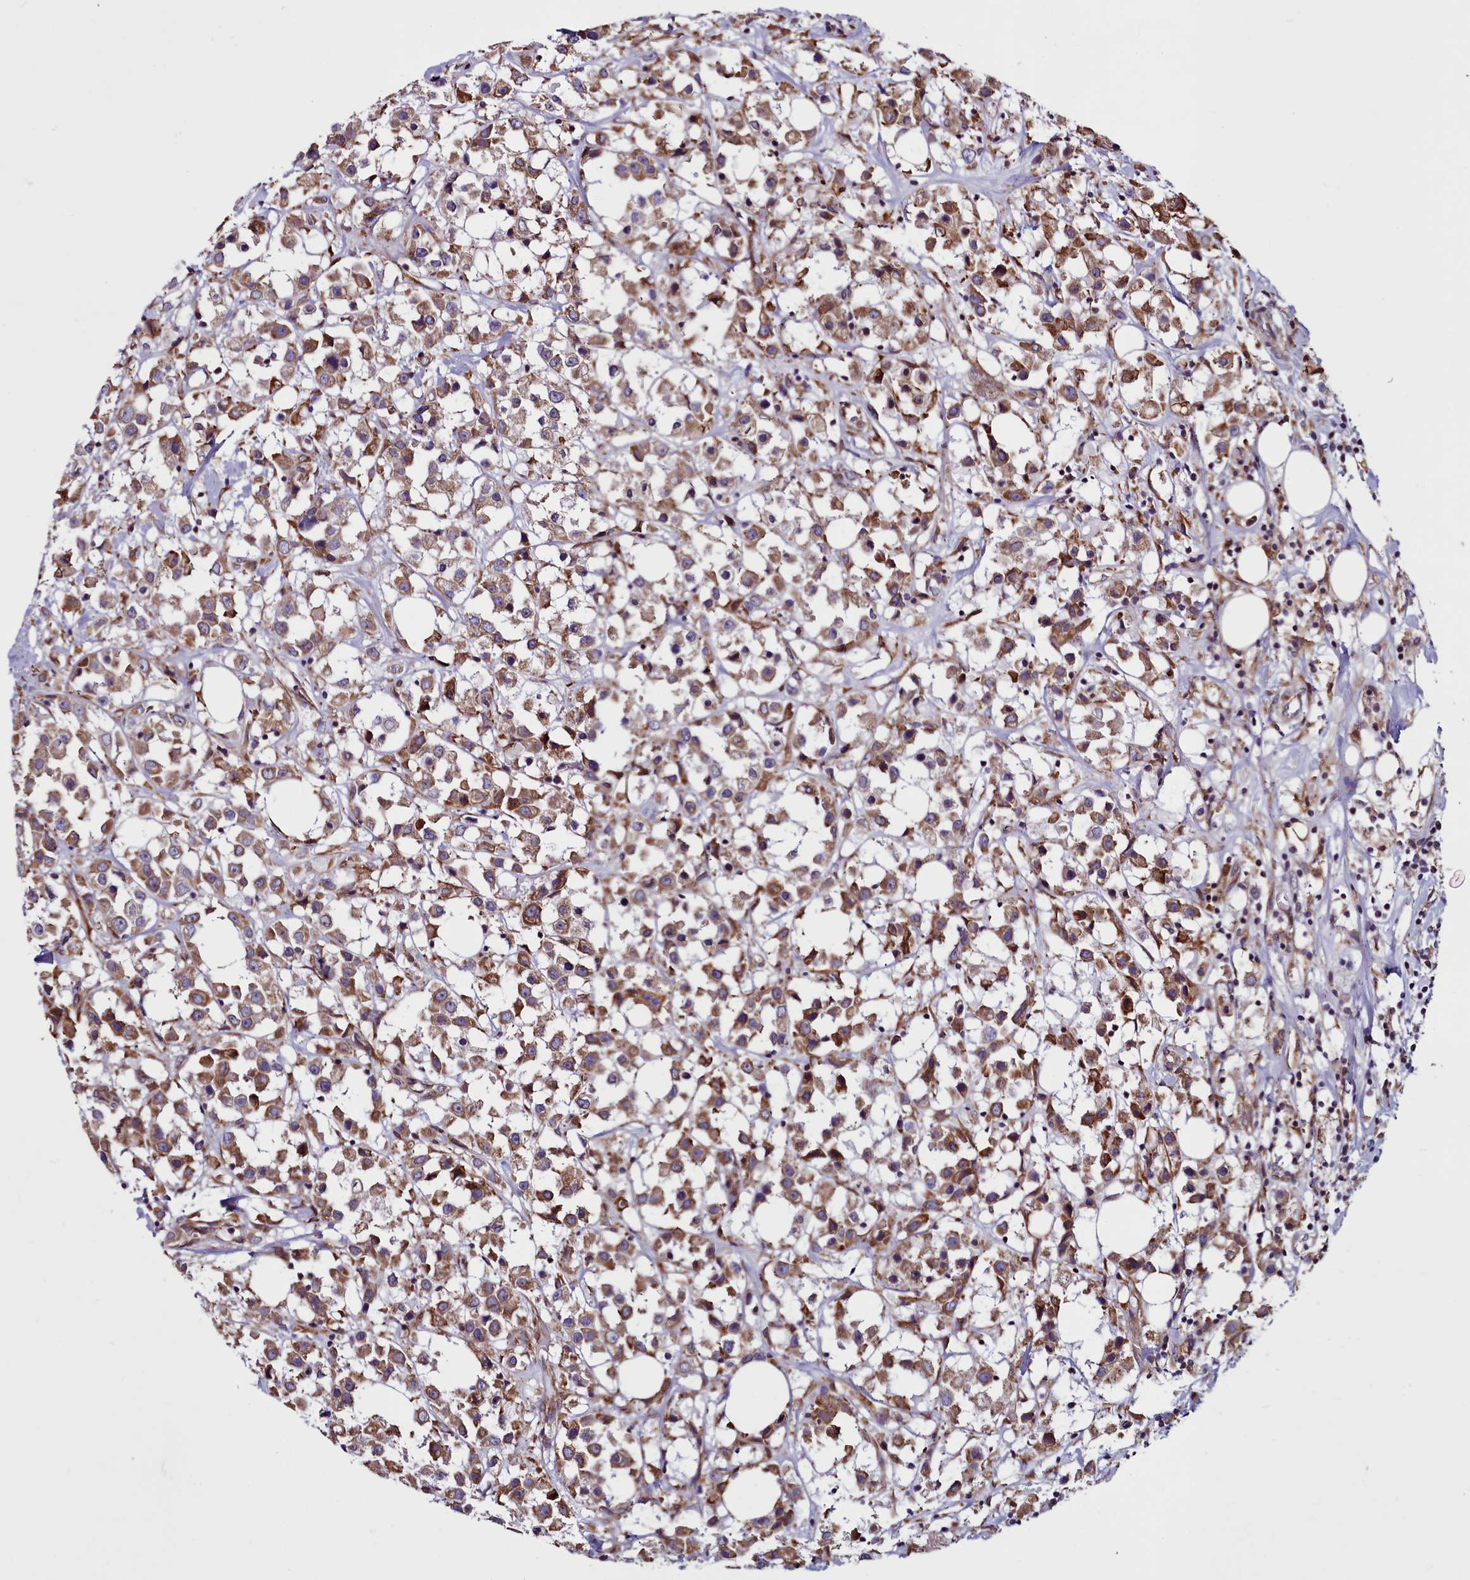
{"staining": {"intensity": "moderate", "quantity": ">75%", "location": "cytoplasmic/membranous"}, "tissue": "breast cancer", "cell_type": "Tumor cells", "image_type": "cancer", "snomed": [{"axis": "morphology", "description": "Duct carcinoma"}, {"axis": "topography", "description": "Breast"}], "caption": "Breast infiltrating ductal carcinoma tissue exhibits moderate cytoplasmic/membranous expression in approximately >75% of tumor cells", "gene": "MCRIP1", "patient": {"sex": "female", "age": 61}}